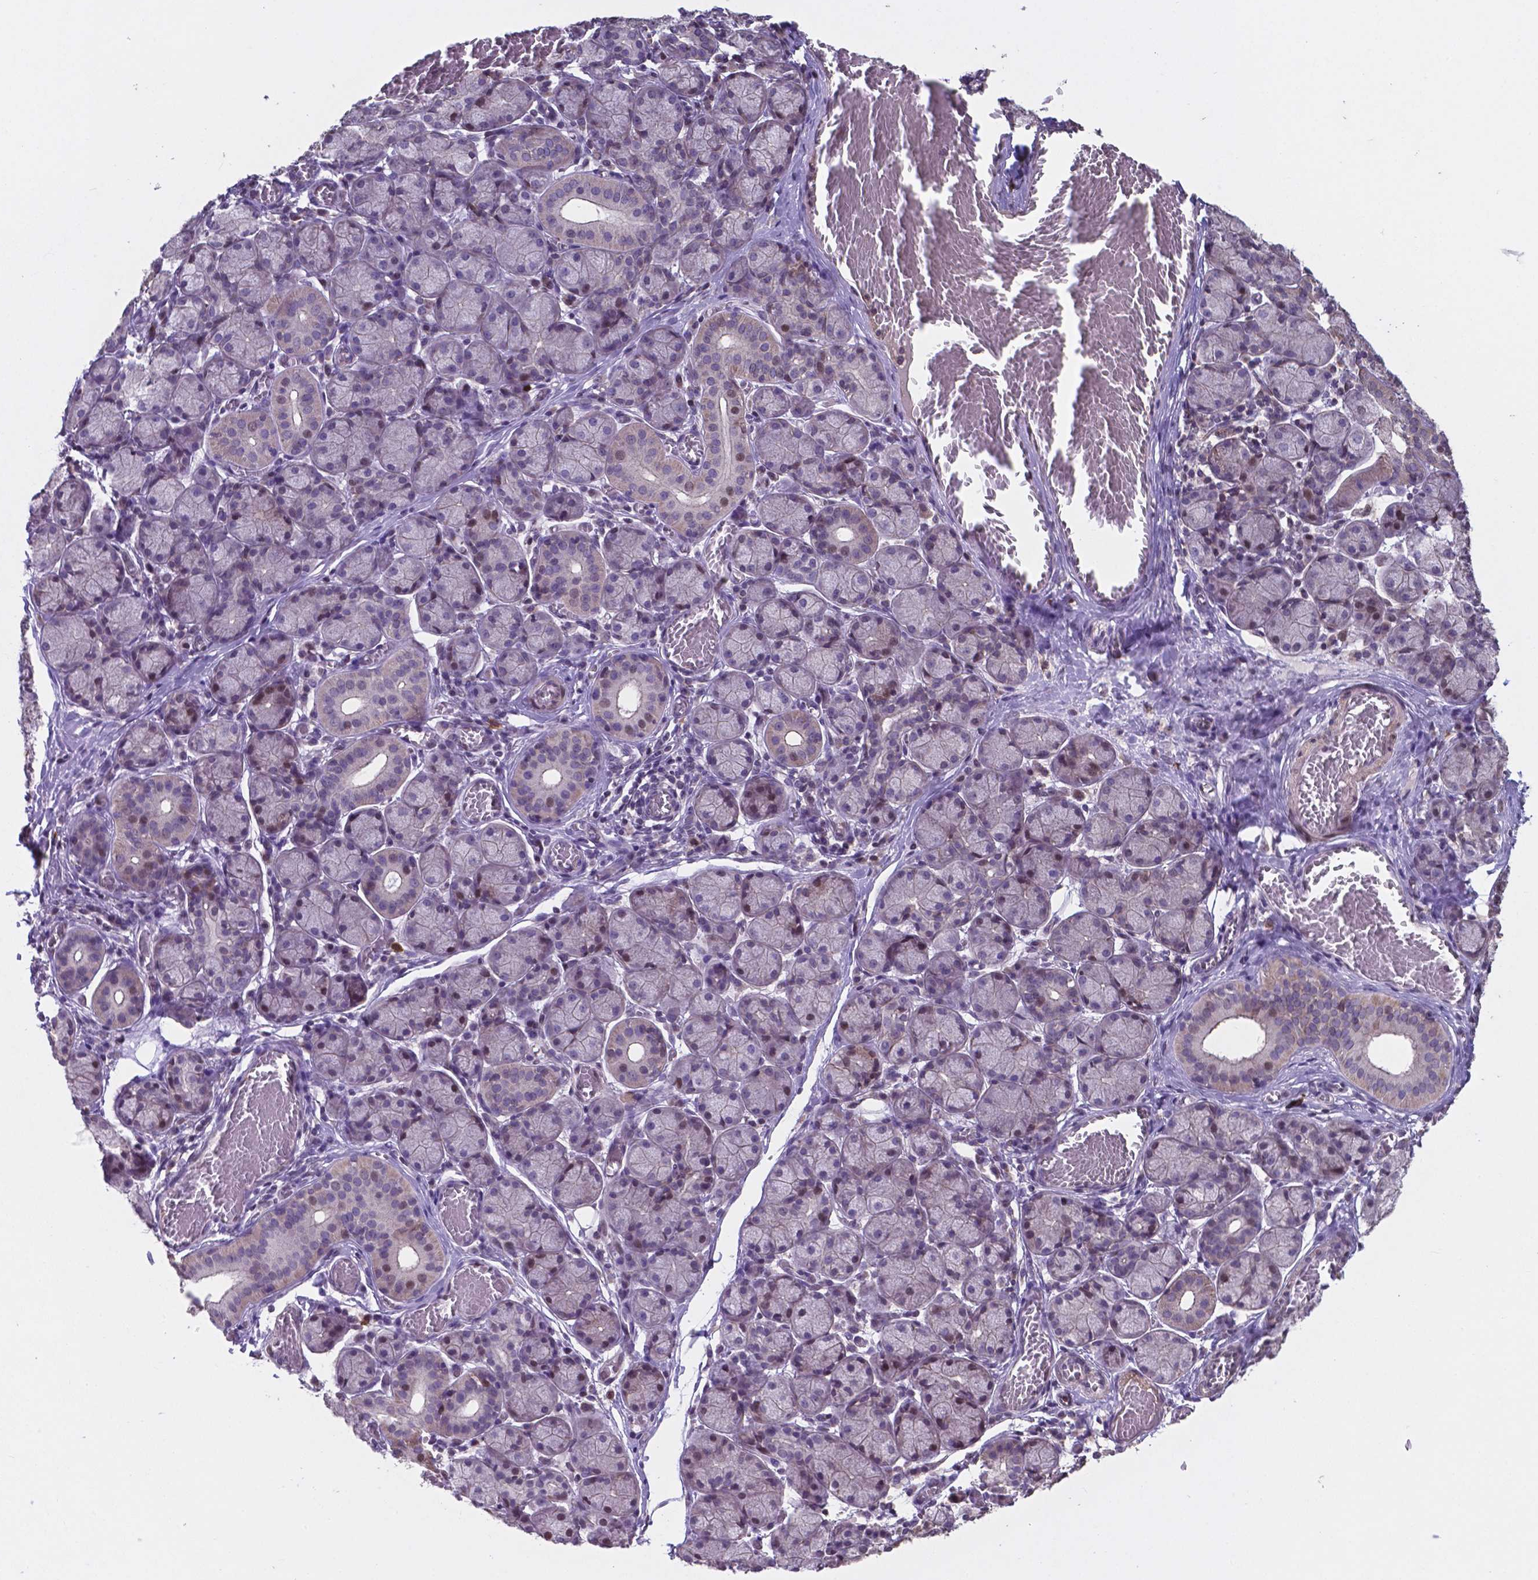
{"staining": {"intensity": "moderate", "quantity": "<25%", "location": "nuclear"}, "tissue": "salivary gland", "cell_type": "Glandular cells", "image_type": "normal", "snomed": [{"axis": "morphology", "description": "Normal tissue, NOS"}, {"axis": "topography", "description": "Salivary gland"}, {"axis": "topography", "description": "Peripheral nerve tissue"}], "caption": "An image of salivary gland stained for a protein exhibits moderate nuclear brown staining in glandular cells. The staining is performed using DAB brown chromogen to label protein expression. The nuclei are counter-stained blue using hematoxylin.", "gene": "MLC1", "patient": {"sex": "female", "age": 24}}